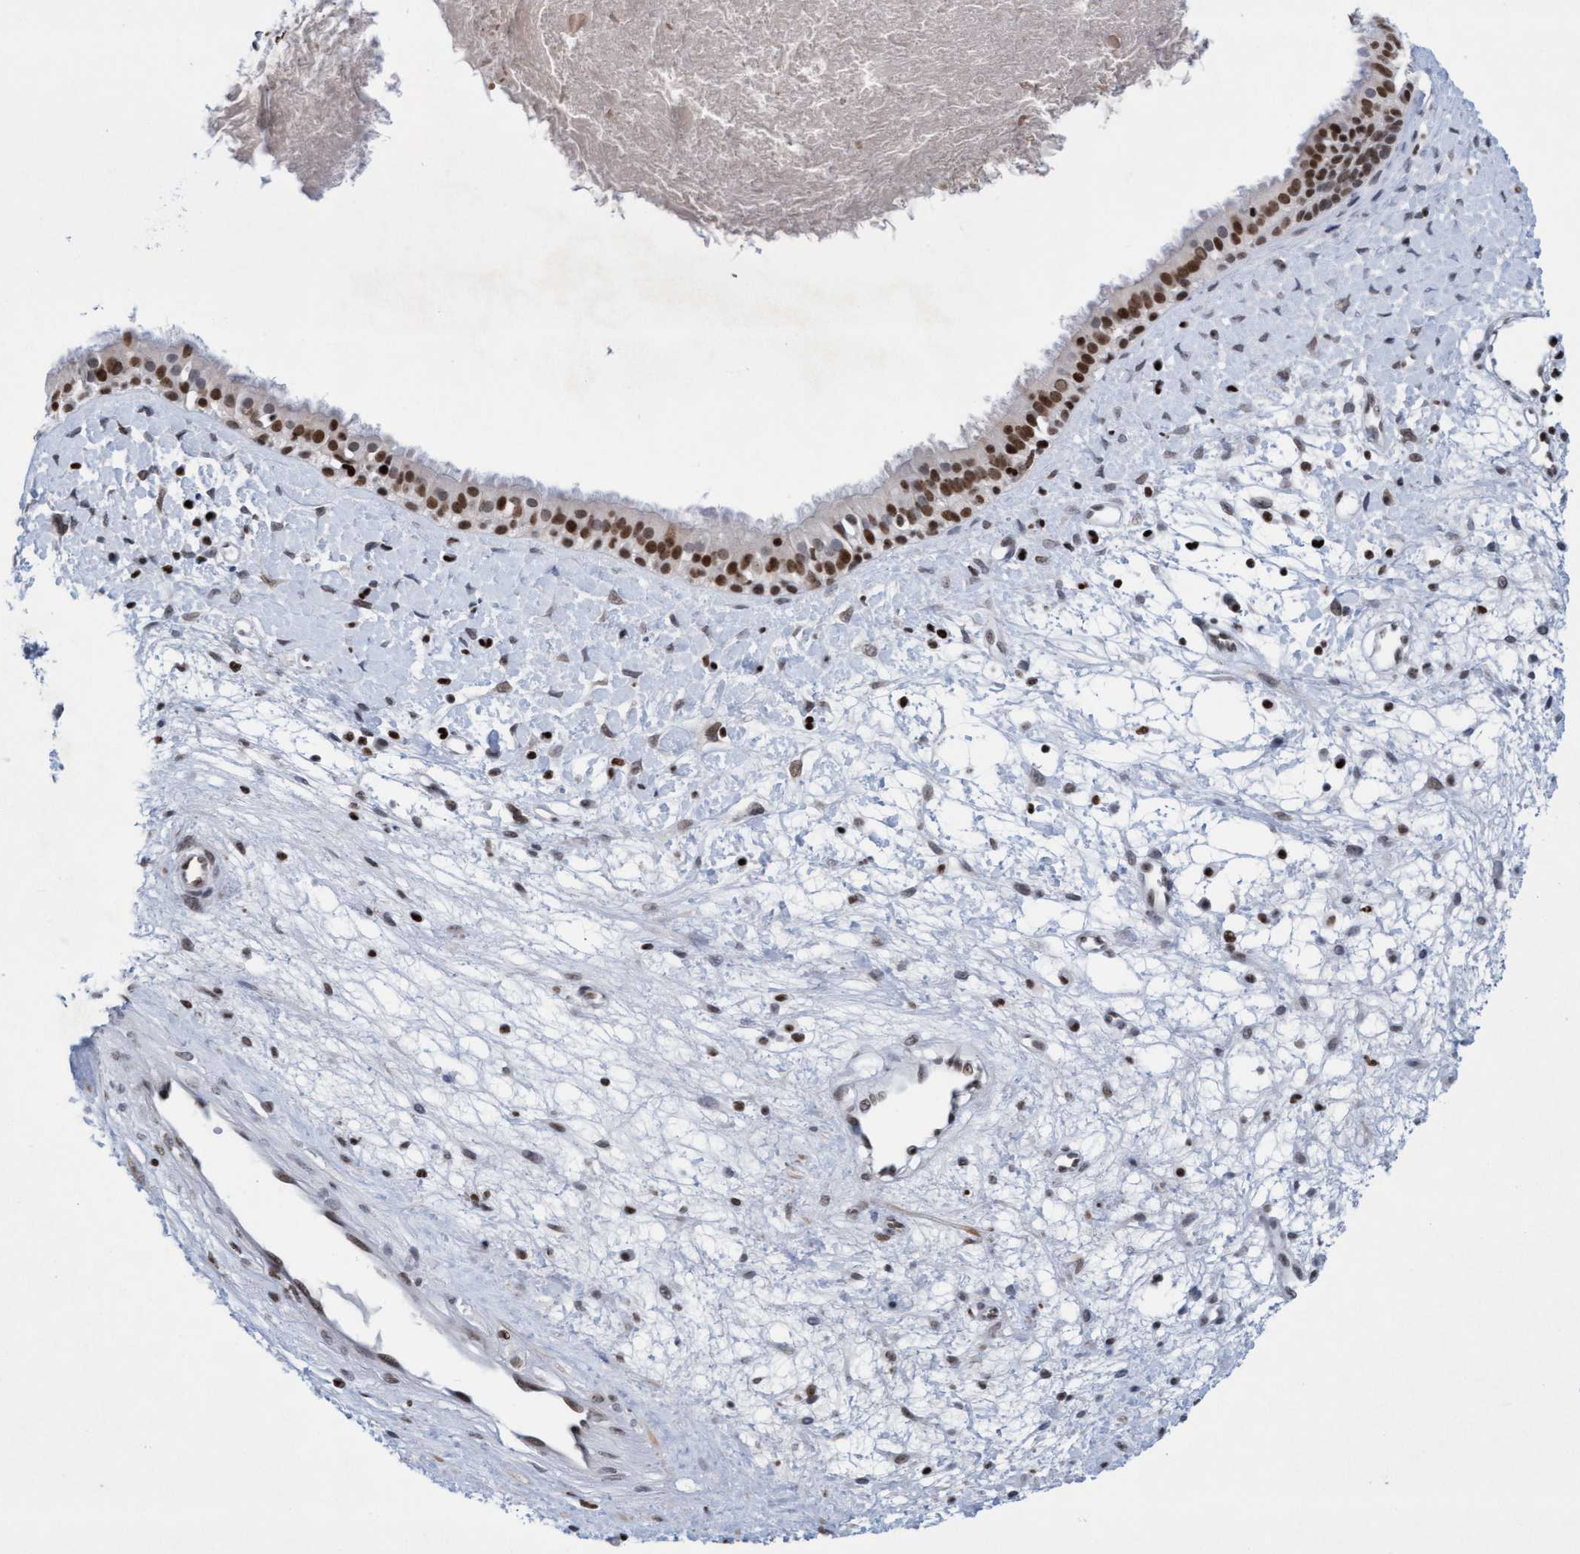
{"staining": {"intensity": "strong", "quantity": ">75%", "location": "nuclear"}, "tissue": "nasopharynx", "cell_type": "Respiratory epithelial cells", "image_type": "normal", "snomed": [{"axis": "morphology", "description": "Normal tissue, NOS"}, {"axis": "topography", "description": "Nasopharynx"}], "caption": "Brown immunohistochemical staining in normal human nasopharynx displays strong nuclear staining in approximately >75% of respiratory epithelial cells.", "gene": "GLRX2", "patient": {"sex": "male", "age": 22}}